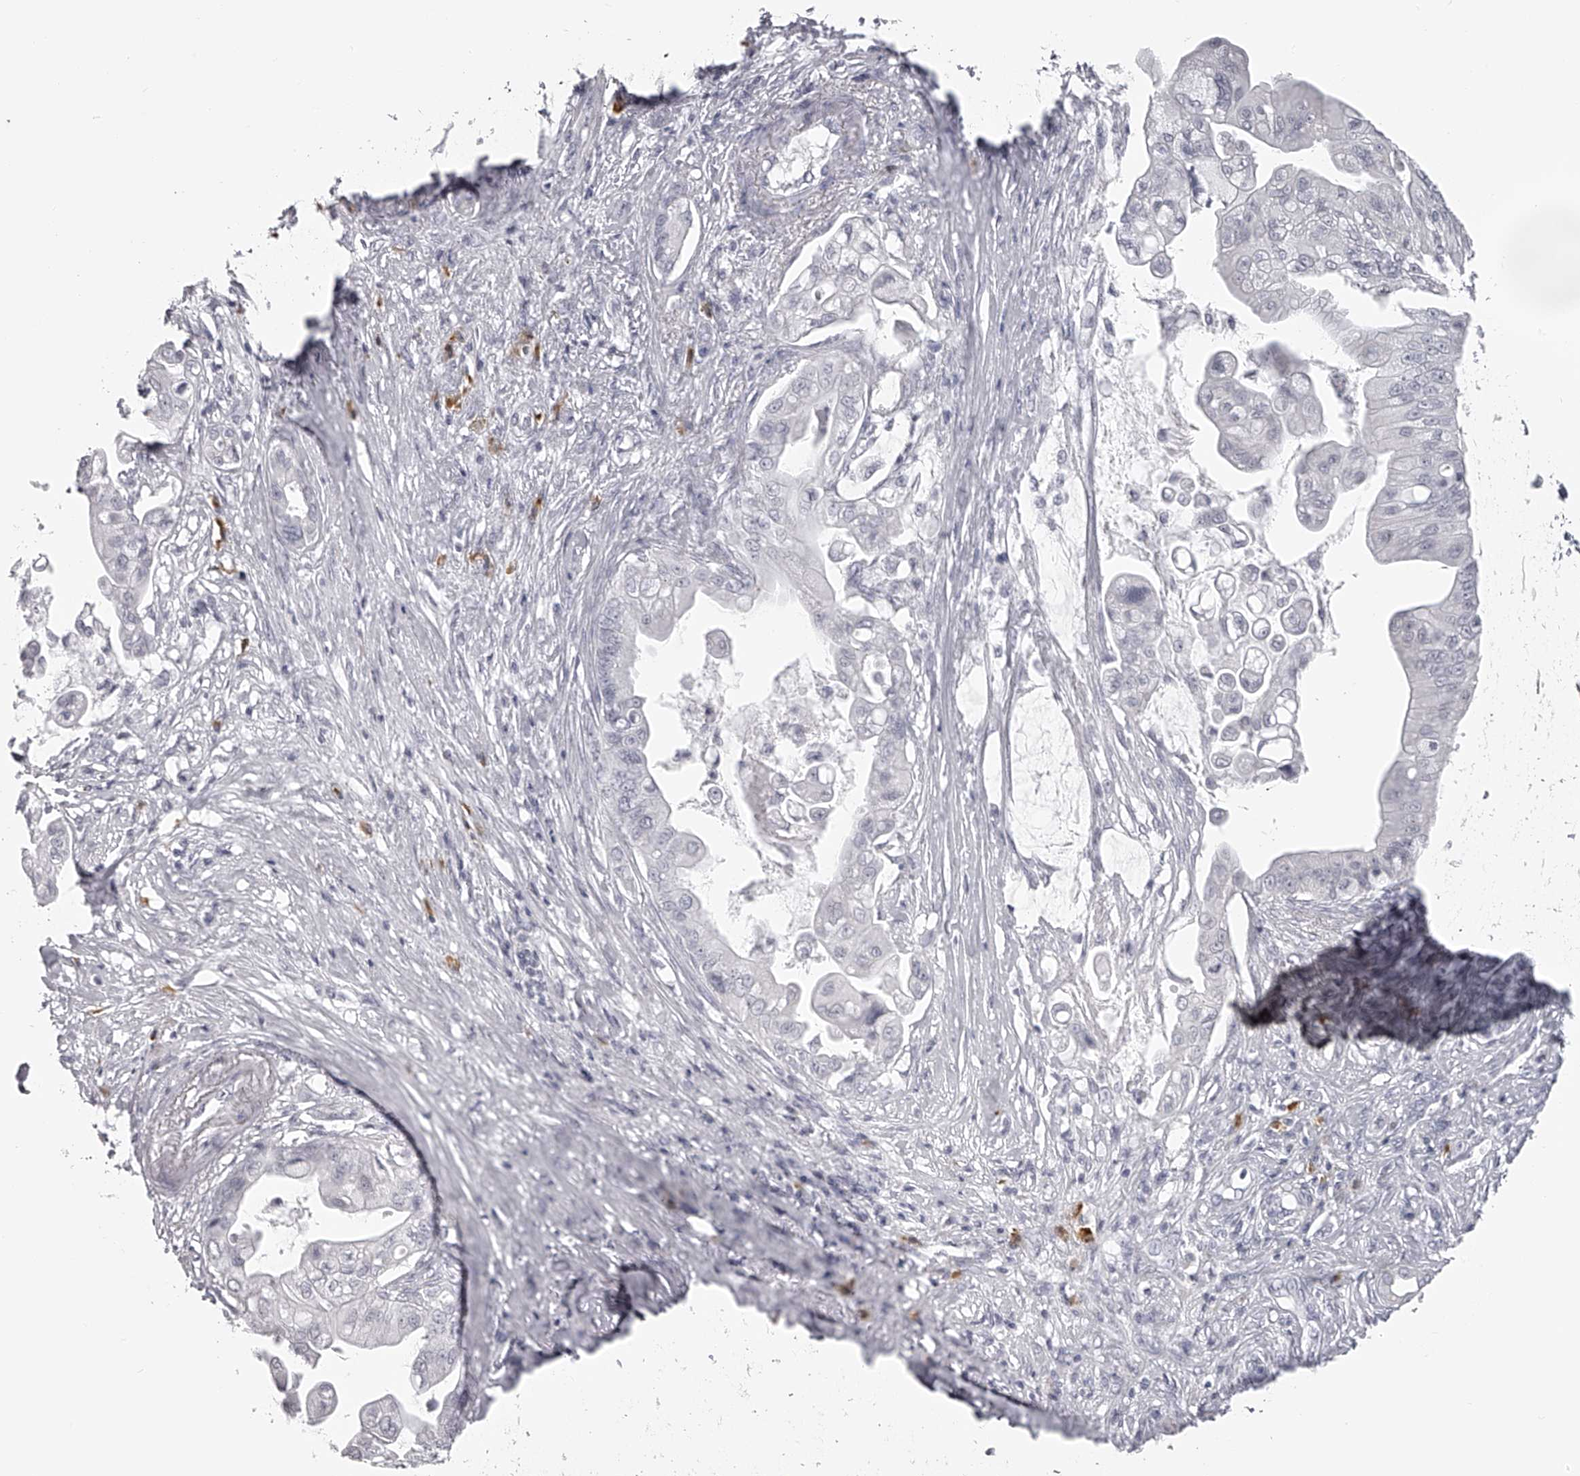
{"staining": {"intensity": "negative", "quantity": "none", "location": "none"}, "tissue": "pancreatic cancer", "cell_type": "Tumor cells", "image_type": "cancer", "snomed": [{"axis": "morphology", "description": "Adenocarcinoma, NOS"}, {"axis": "topography", "description": "Pancreas"}], "caption": "This is a photomicrograph of immunohistochemistry staining of pancreatic cancer, which shows no staining in tumor cells.", "gene": "SEC11C", "patient": {"sex": "female", "age": 75}}